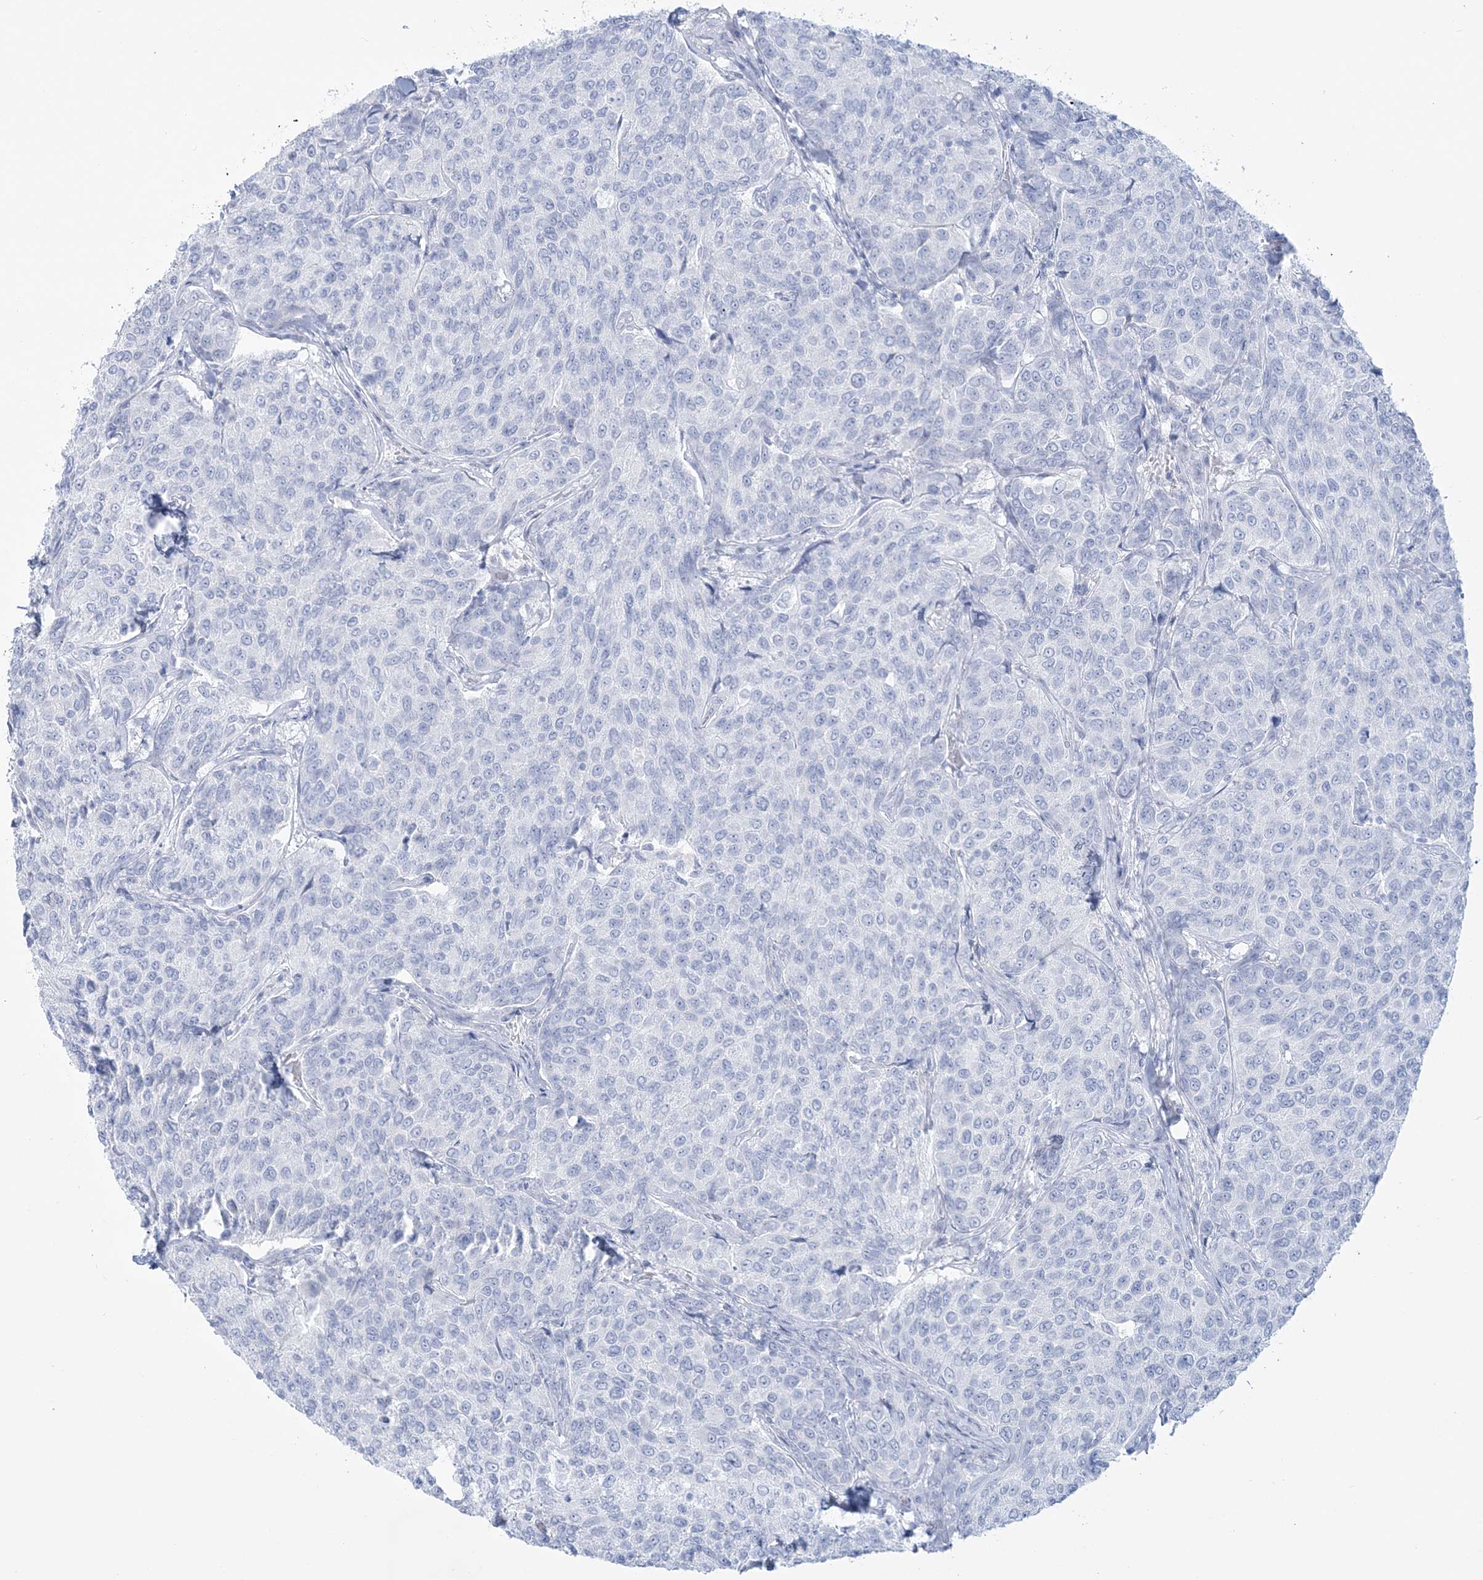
{"staining": {"intensity": "negative", "quantity": "none", "location": "none"}, "tissue": "breast cancer", "cell_type": "Tumor cells", "image_type": "cancer", "snomed": [{"axis": "morphology", "description": "Duct carcinoma"}, {"axis": "topography", "description": "Breast"}], "caption": "IHC image of neoplastic tissue: breast intraductal carcinoma stained with DAB (3,3'-diaminobenzidine) shows no significant protein positivity in tumor cells. (Stains: DAB (3,3'-diaminobenzidine) IHC with hematoxylin counter stain, Microscopy: brightfield microscopy at high magnification).", "gene": "ADGB", "patient": {"sex": "female", "age": 55}}